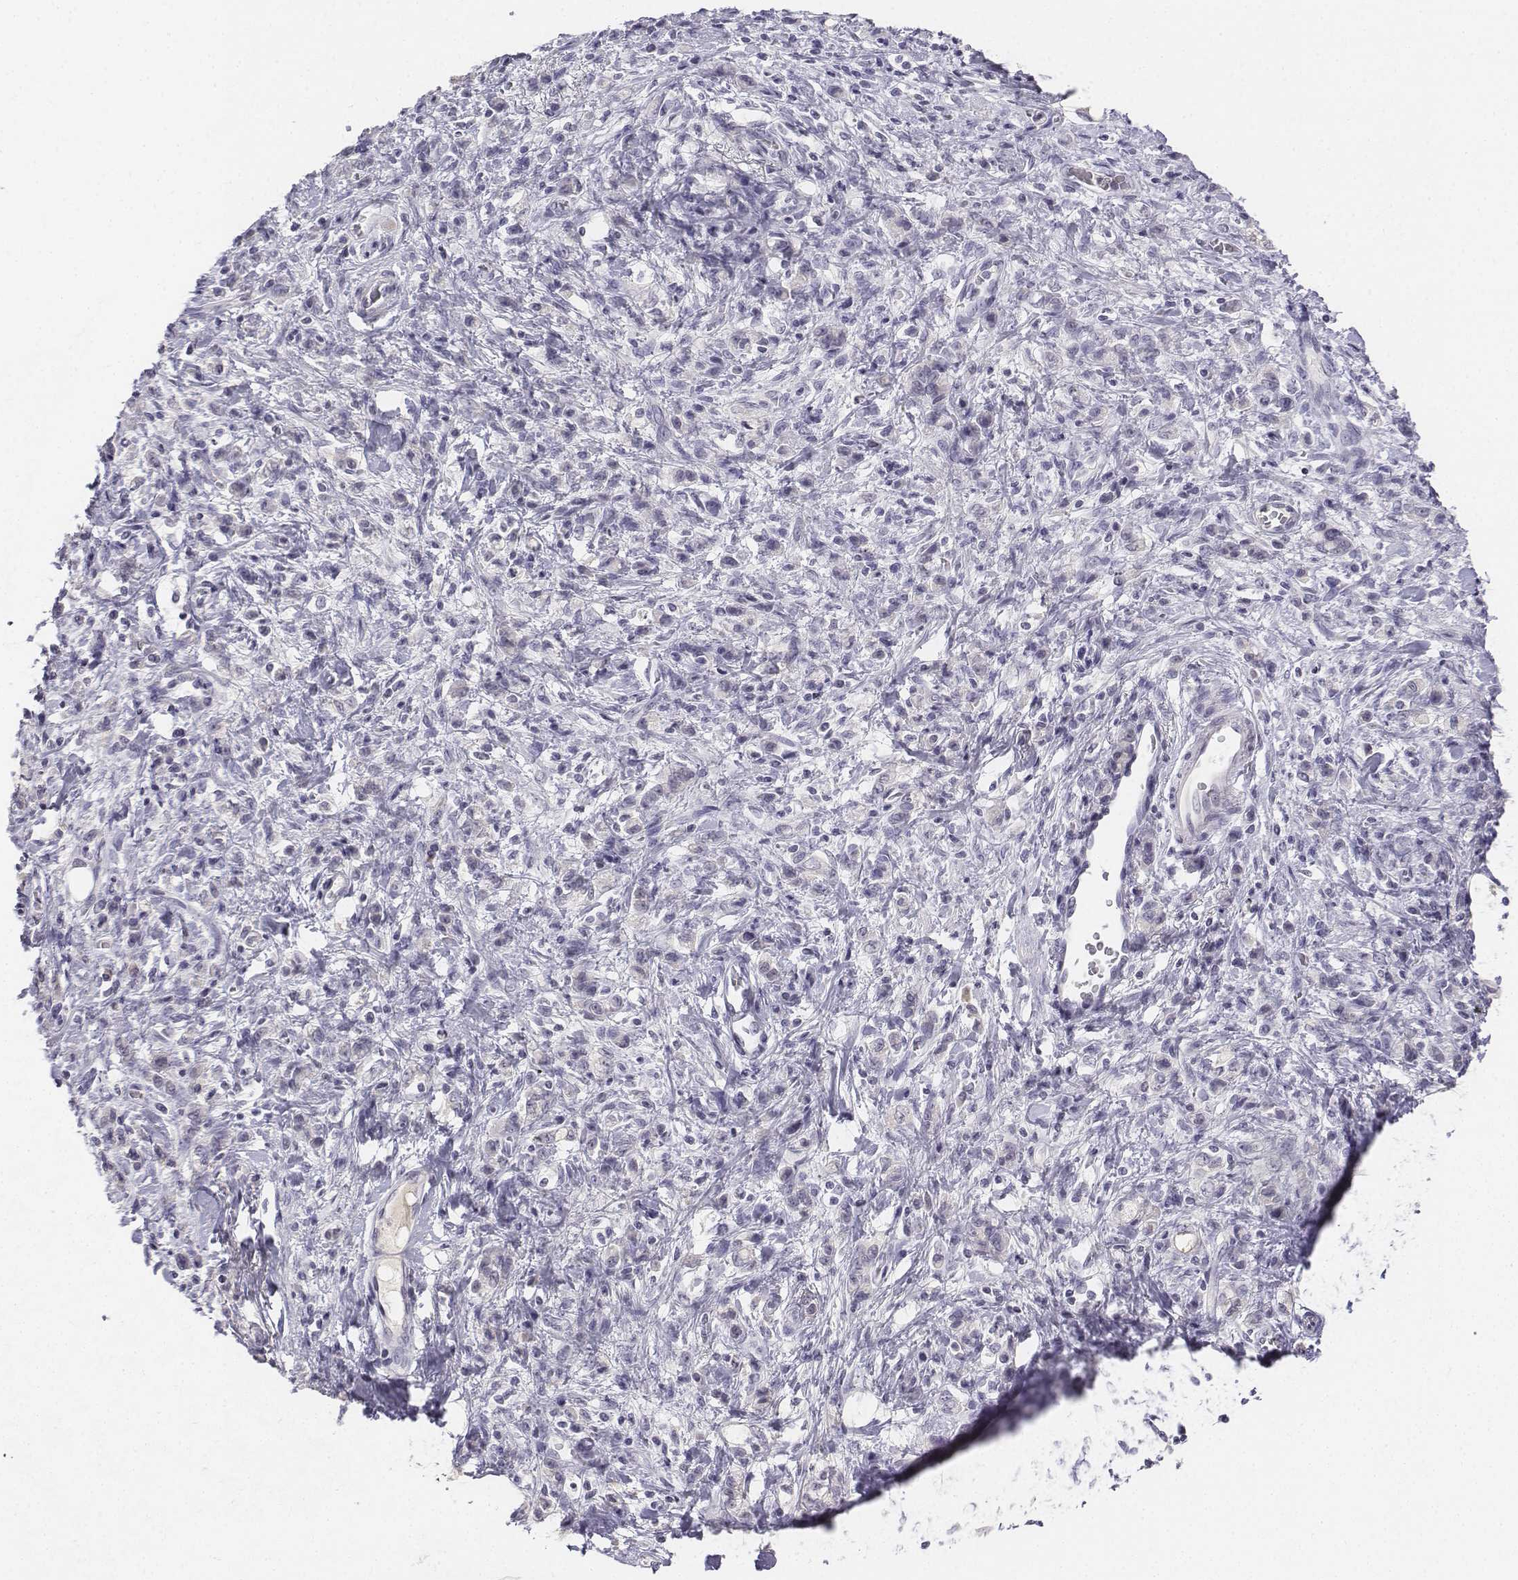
{"staining": {"intensity": "negative", "quantity": "none", "location": "none"}, "tissue": "stomach cancer", "cell_type": "Tumor cells", "image_type": "cancer", "snomed": [{"axis": "morphology", "description": "Adenocarcinoma, NOS"}, {"axis": "topography", "description": "Stomach"}], "caption": "An image of human stomach cancer (adenocarcinoma) is negative for staining in tumor cells.", "gene": "UCN2", "patient": {"sex": "male", "age": 77}}